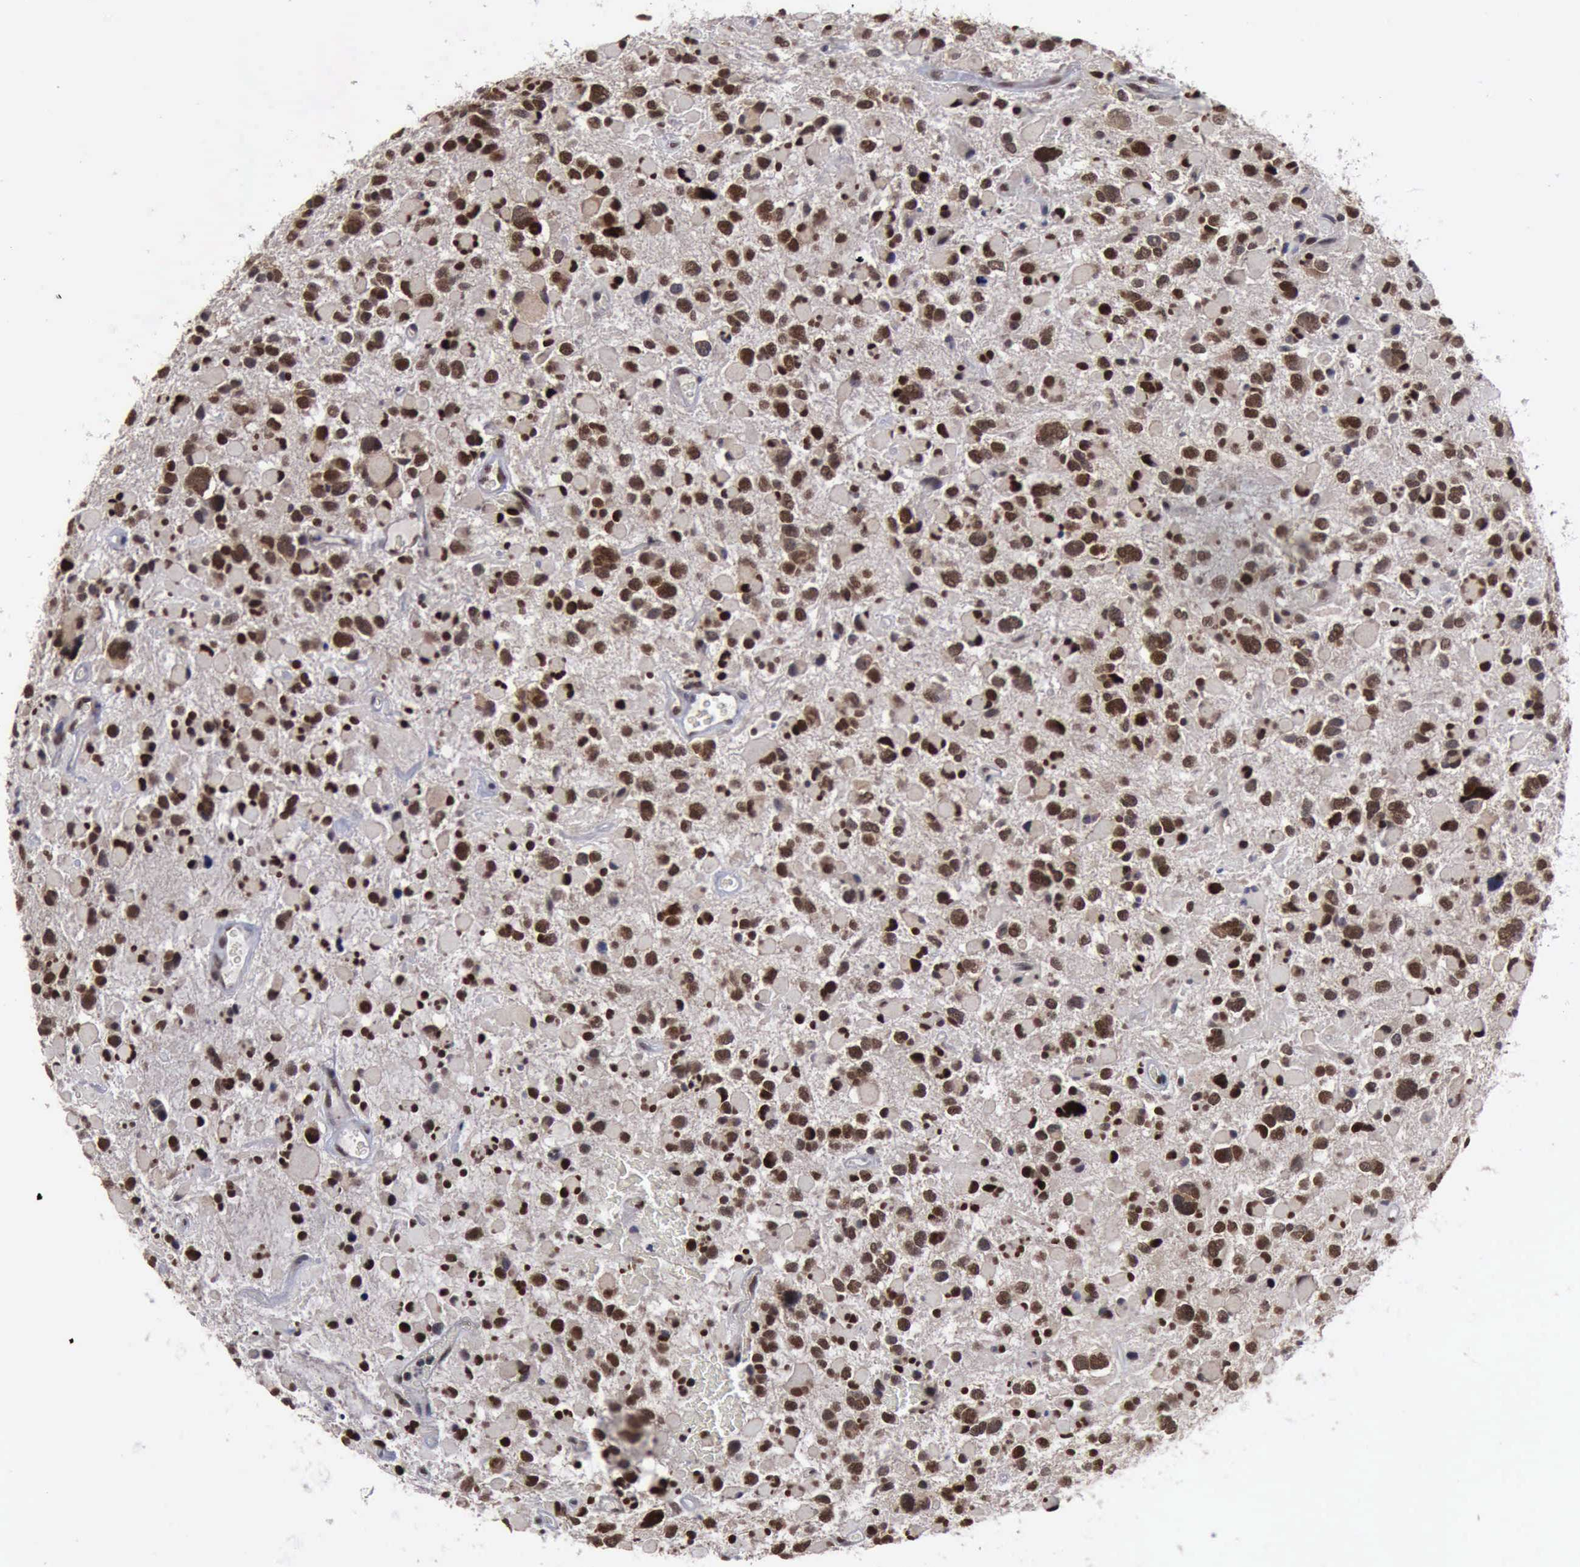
{"staining": {"intensity": "strong", "quantity": ">75%", "location": "nuclear"}, "tissue": "glioma", "cell_type": "Tumor cells", "image_type": "cancer", "snomed": [{"axis": "morphology", "description": "Glioma, malignant, High grade"}, {"axis": "topography", "description": "Brain"}], "caption": "Protein analysis of glioma tissue displays strong nuclear positivity in about >75% of tumor cells.", "gene": "RTCB", "patient": {"sex": "female", "age": 37}}